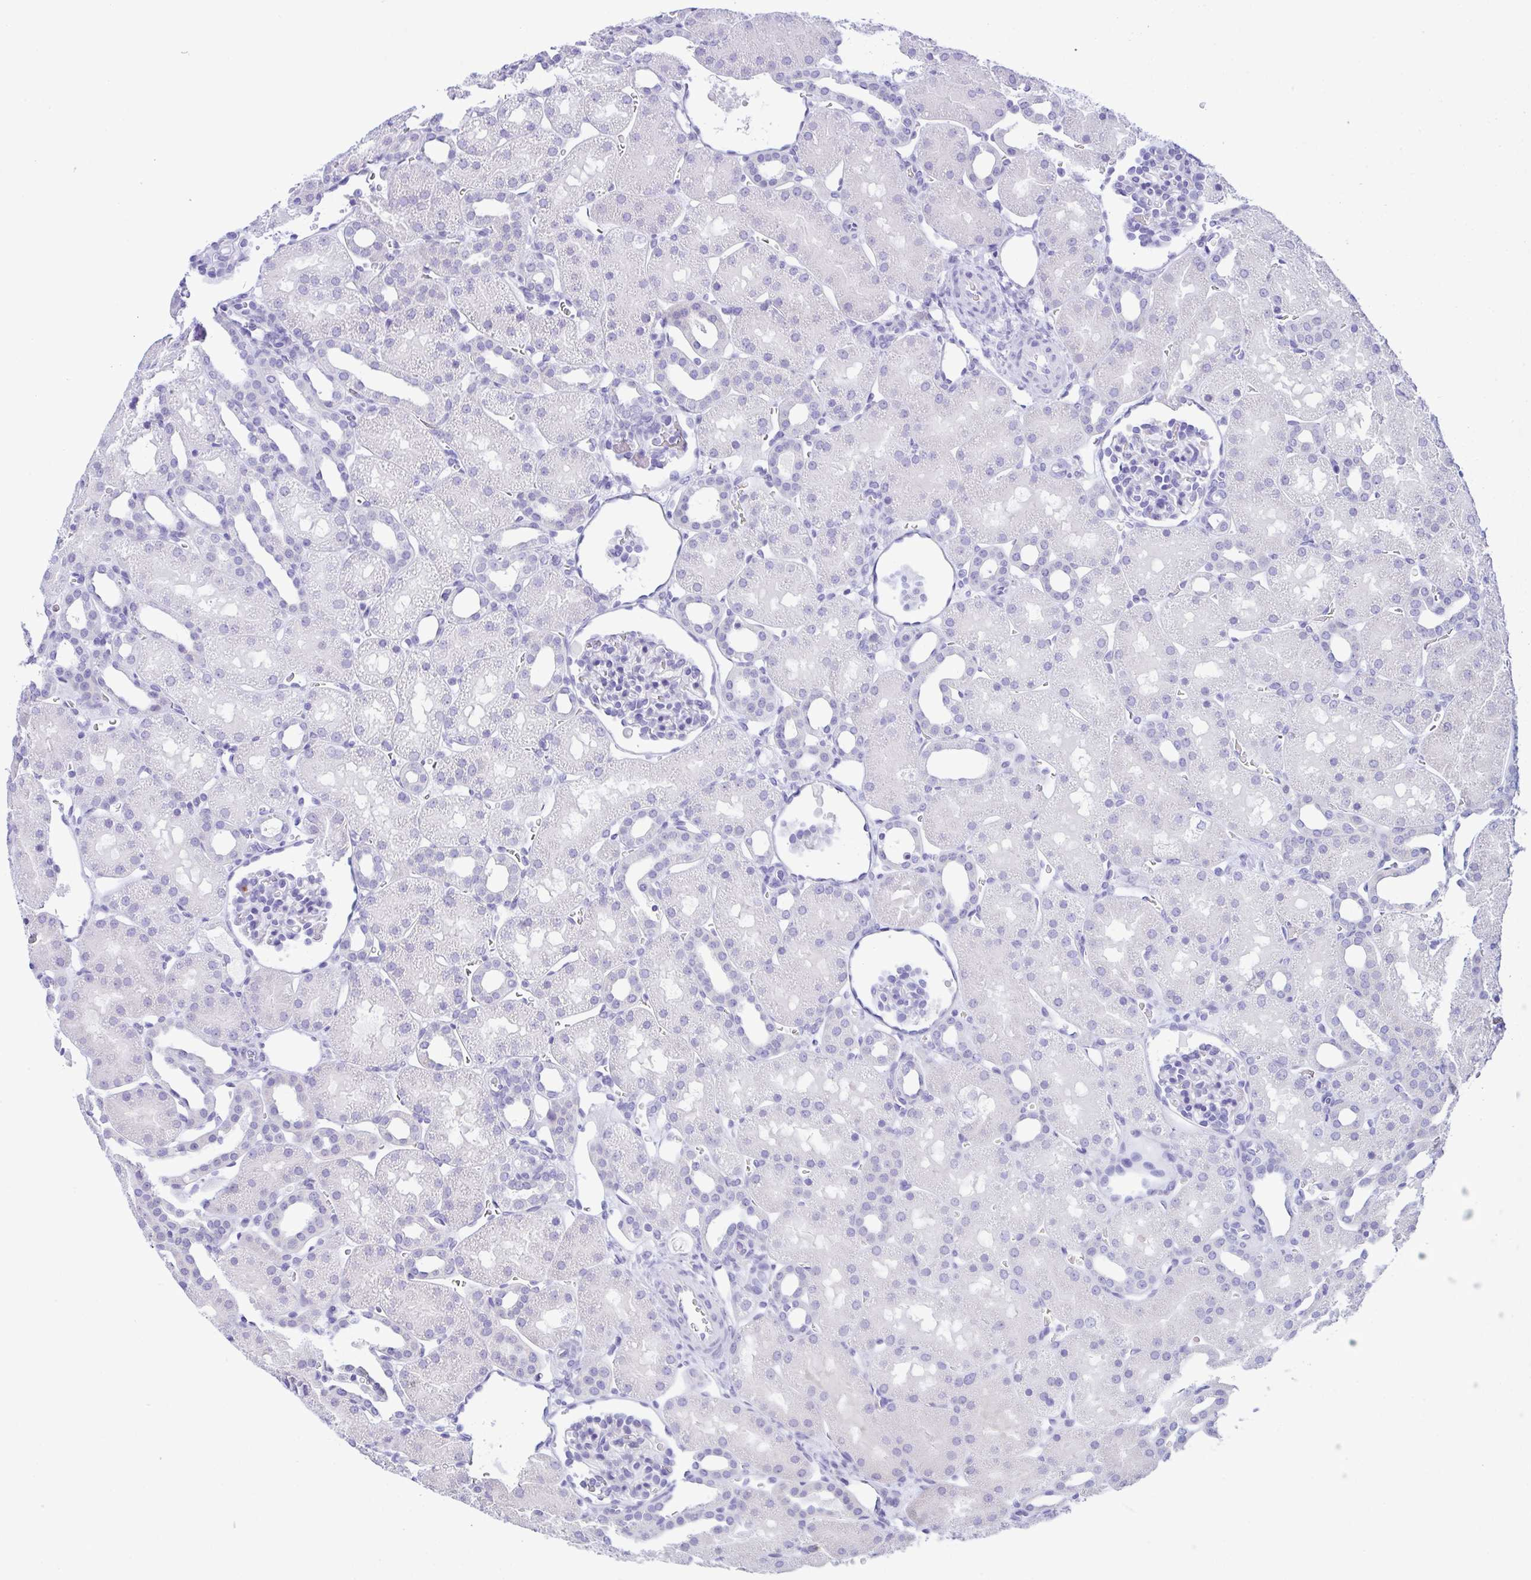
{"staining": {"intensity": "negative", "quantity": "none", "location": "none"}, "tissue": "kidney", "cell_type": "Cells in glomeruli", "image_type": "normal", "snomed": [{"axis": "morphology", "description": "Normal tissue, NOS"}, {"axis": "topography", "description": "Kidney"}], "caption": "This is an immunohistochemistry (IHC) photomicrograph of benign kidney. There is no positivity in cells in glomeruli.", "gene": "RRM2", "patient": {"sex": "male", "age": 2}}